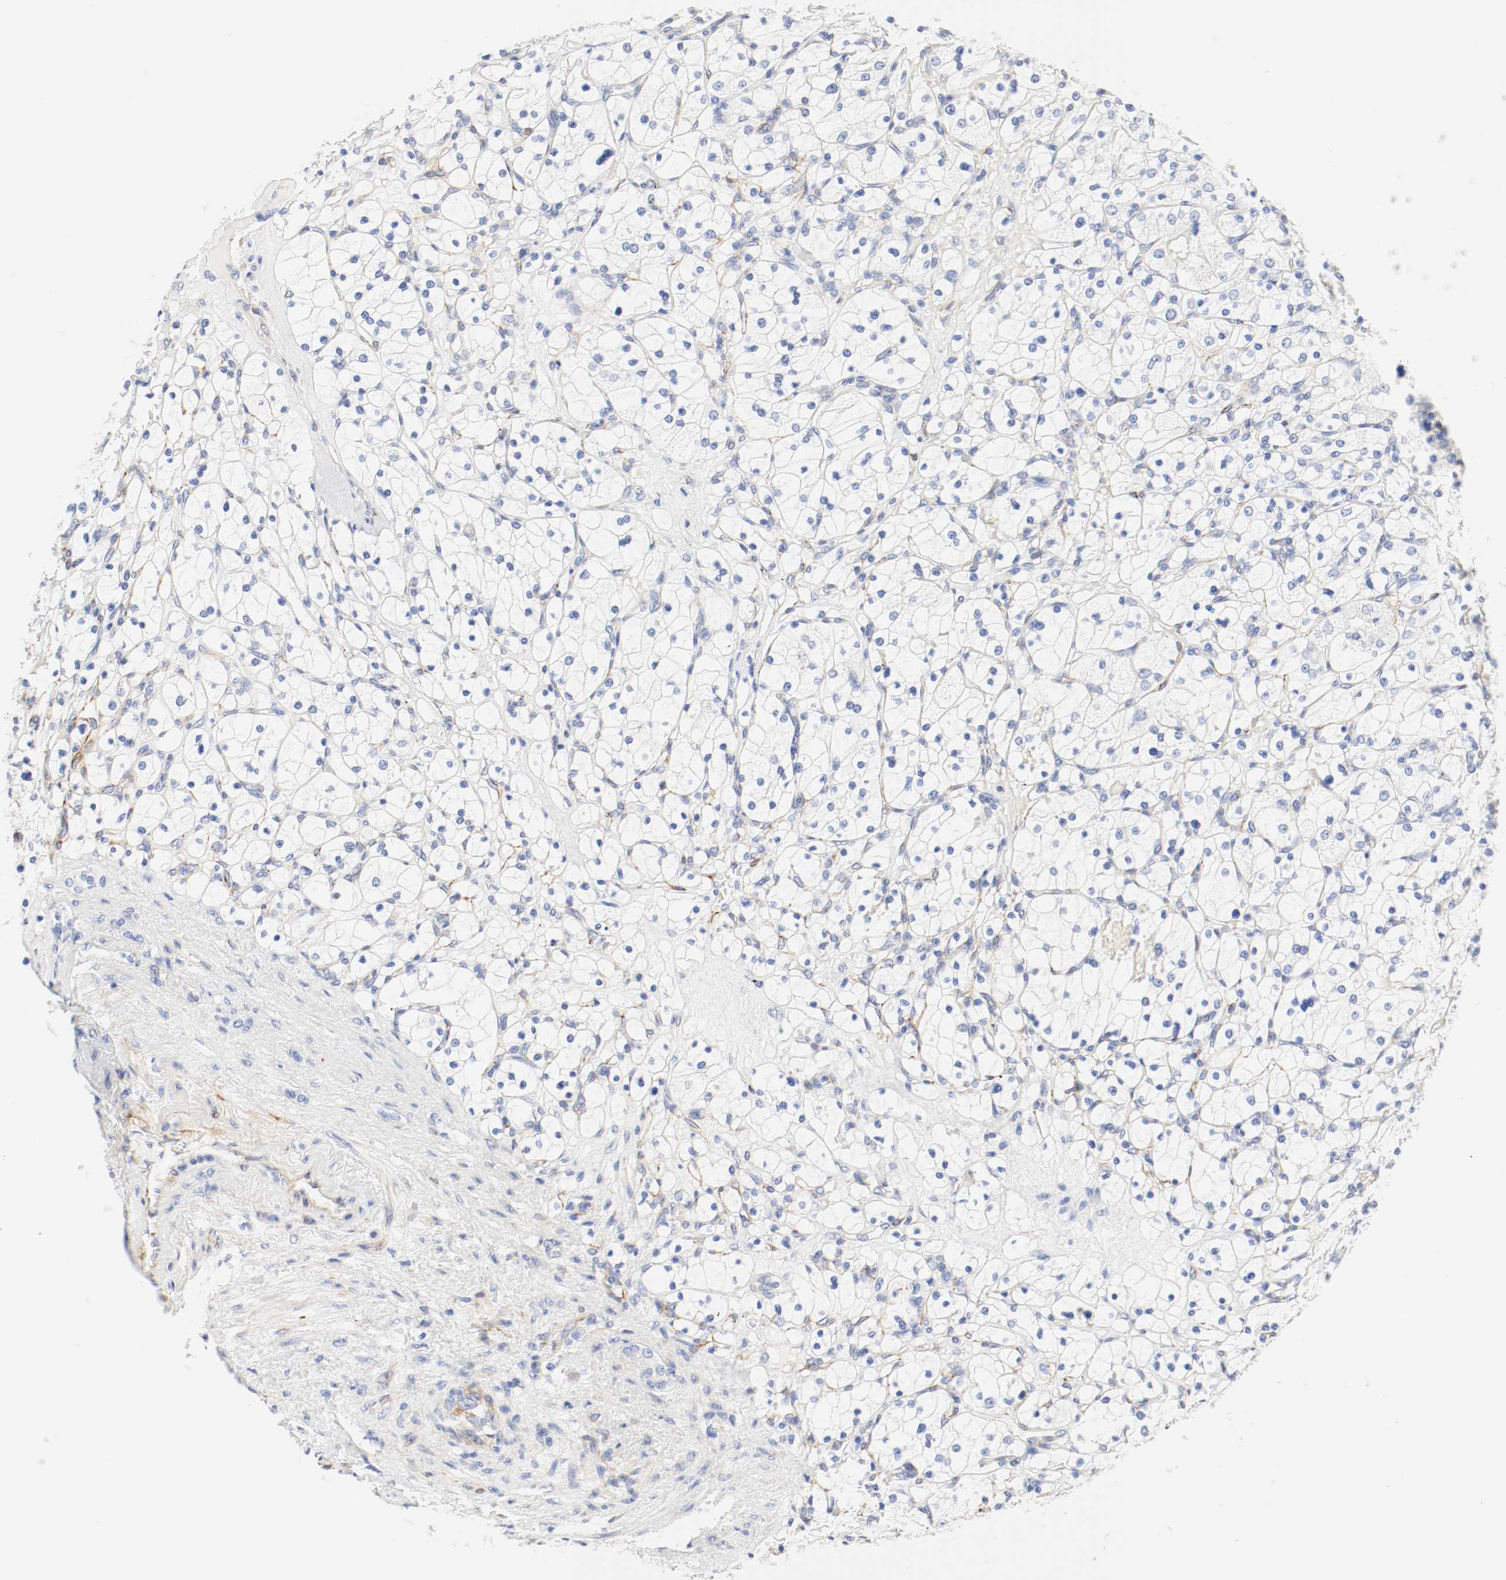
{"staining": {"intensity": "negative", "quantity": "none", "location": "none"}, "tissue": "renal cancer", "cell_type": "Tumor cells", "image_type": "cancer", "snomed": [{"axis": "morphology", "description": "Adenocarcinoma, NOS"}, {"axis": "topography", "description": "Kidney"}], "caption": "Renal cancer (adenocarcinoma) was stained to show a protein in brown. There is no significant expression in tumor cells.", "gene": "GIT1", "patient": {"sex": "female", "age": 83}}